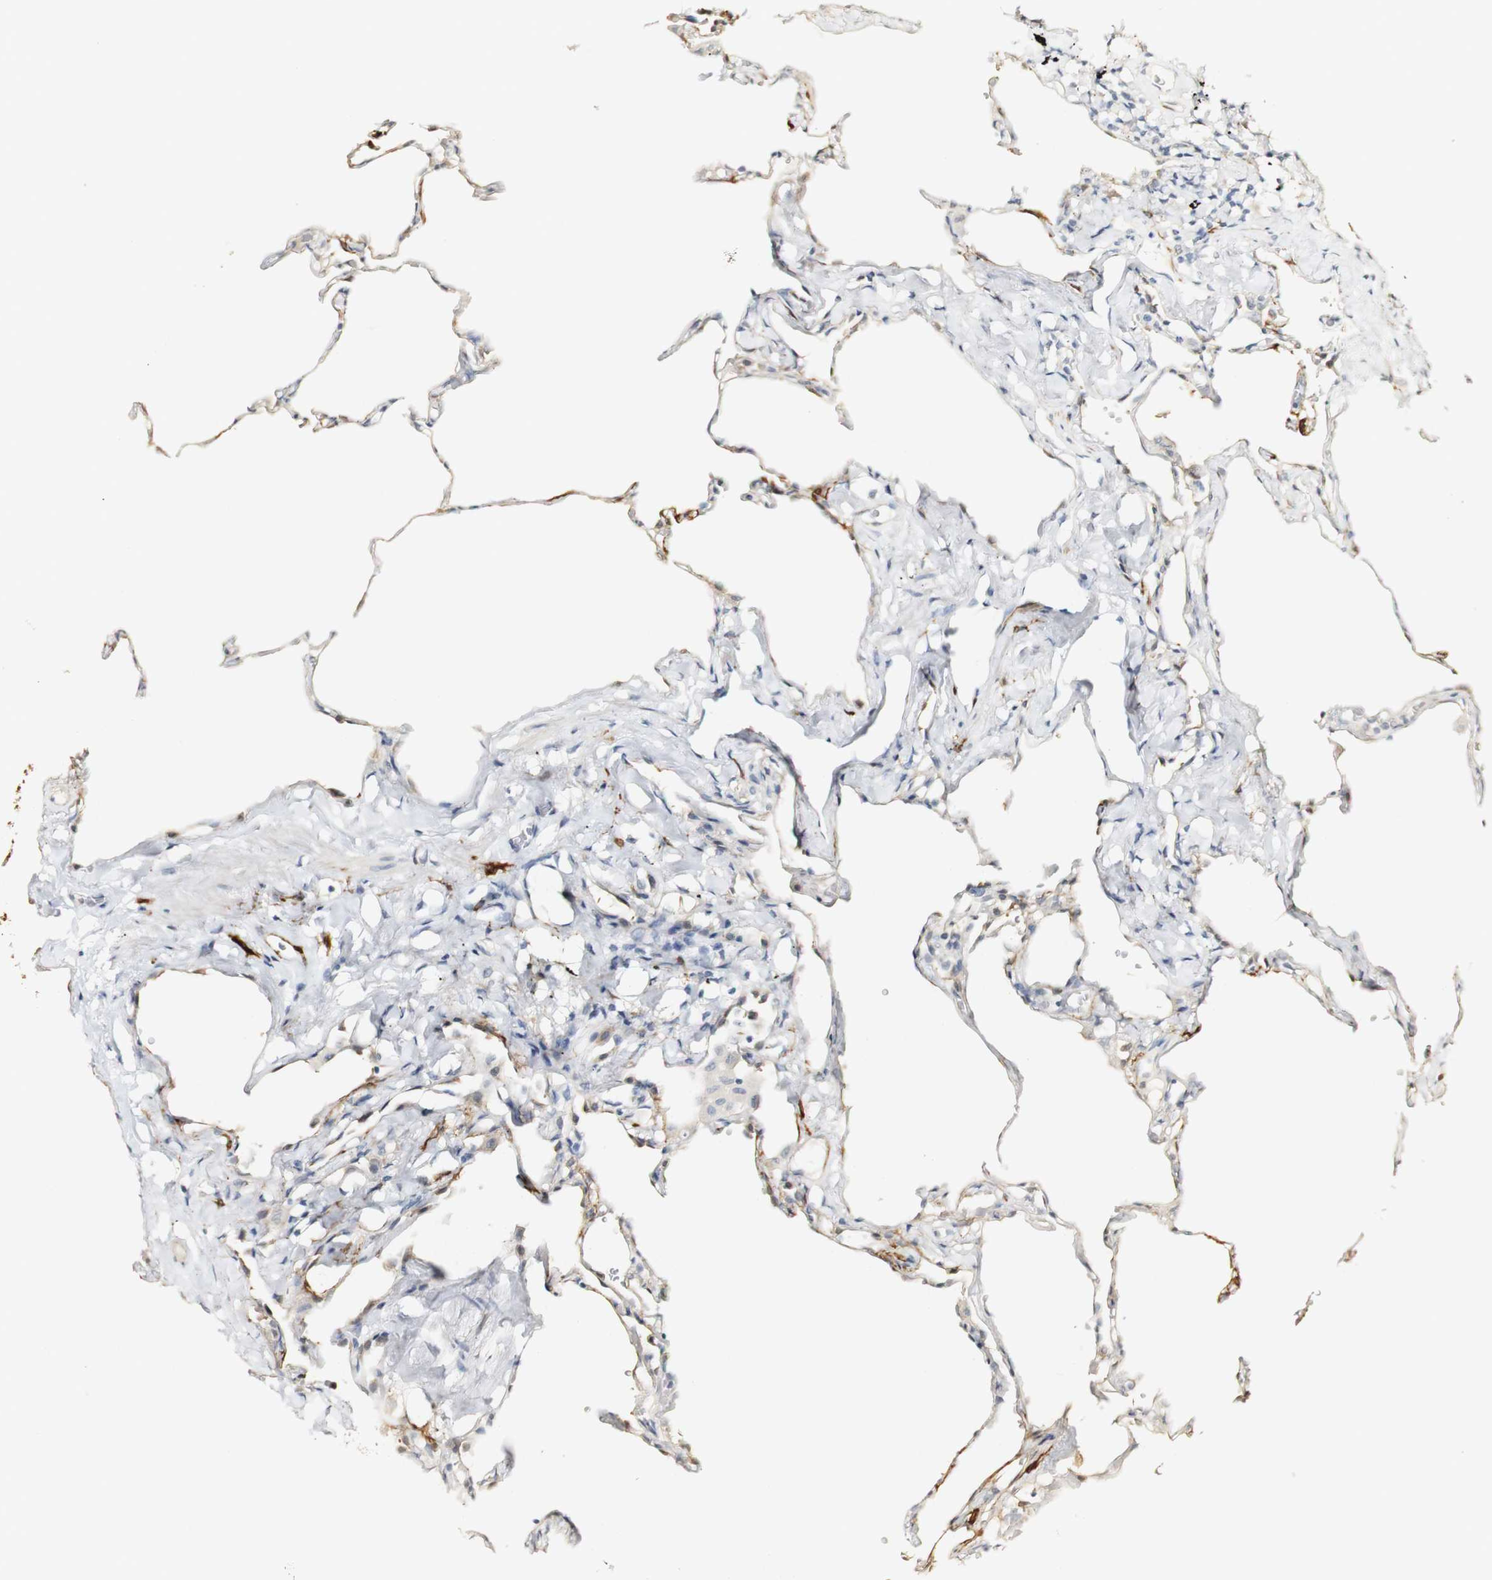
{"staining": {"intensity": "weak", "quantity": "<25%", "location": "cytoplasmic/membranous"}, "tissue": "lung", "cell_type": "Alveolar cells", "image_type": "normal", "snomed": [{"axis": "morphology", "description": "Normal tissue, NOS"}, {"axis": "topography", "description": "Lung"}], "caption": "Alveolar cells show no significant expression in unremarkable lung.", "gene": "FMO3", "patient": {"sex": "male", "age": 59}}